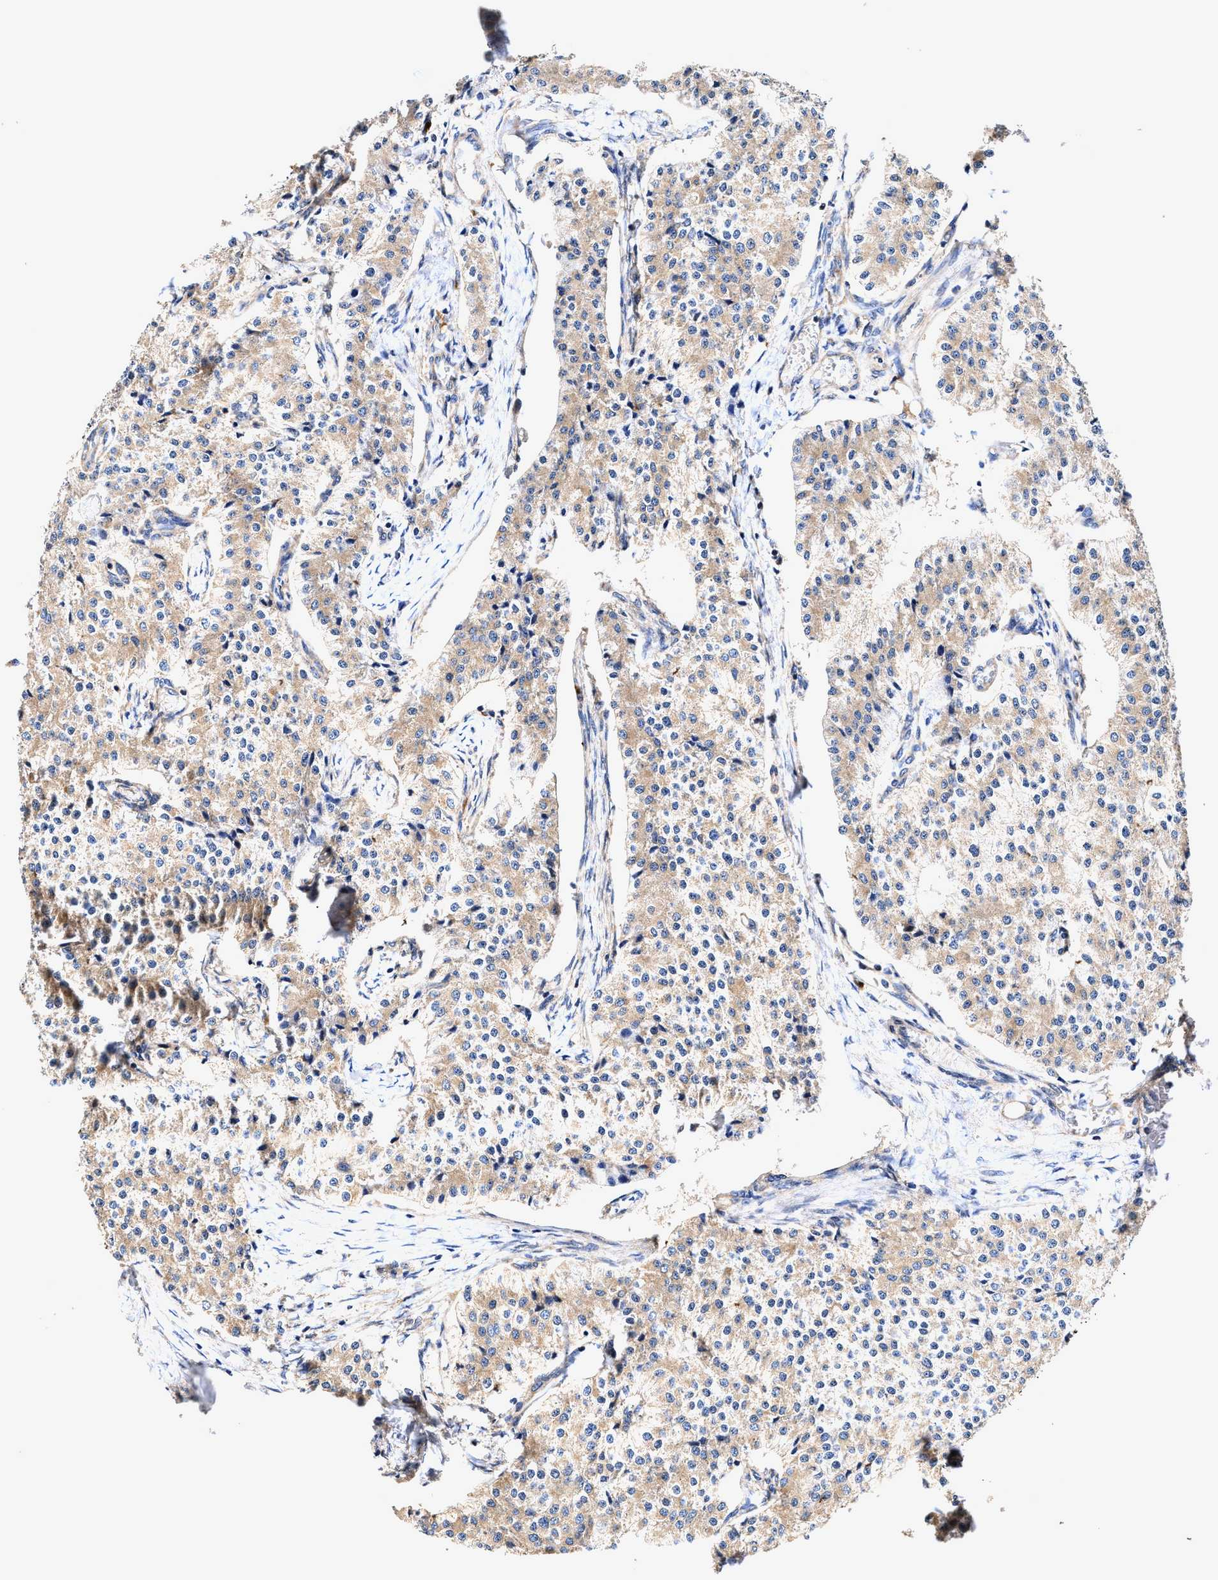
{"staining": {"intensity": "weak", "quantity": ">75%", "location": "cytoplasmic/membranous"}, "tissue": "carcinoid", "cell_type": "Tumor cells", "image_type": "cancer", "snomed": [{"axis": "morphology", "description": "Carcinoid, malignant, NOS"}, {"axis": "topography", "description": "Colon"}], "caption": "Human carcinoid (malignant) stained with a brown dye reveals weak cytoplasmic/membranous positive staining in approximately >75% of tumor cells.", "gene": "EFNA4", "patient": {"sex": "female", "age": 52}}